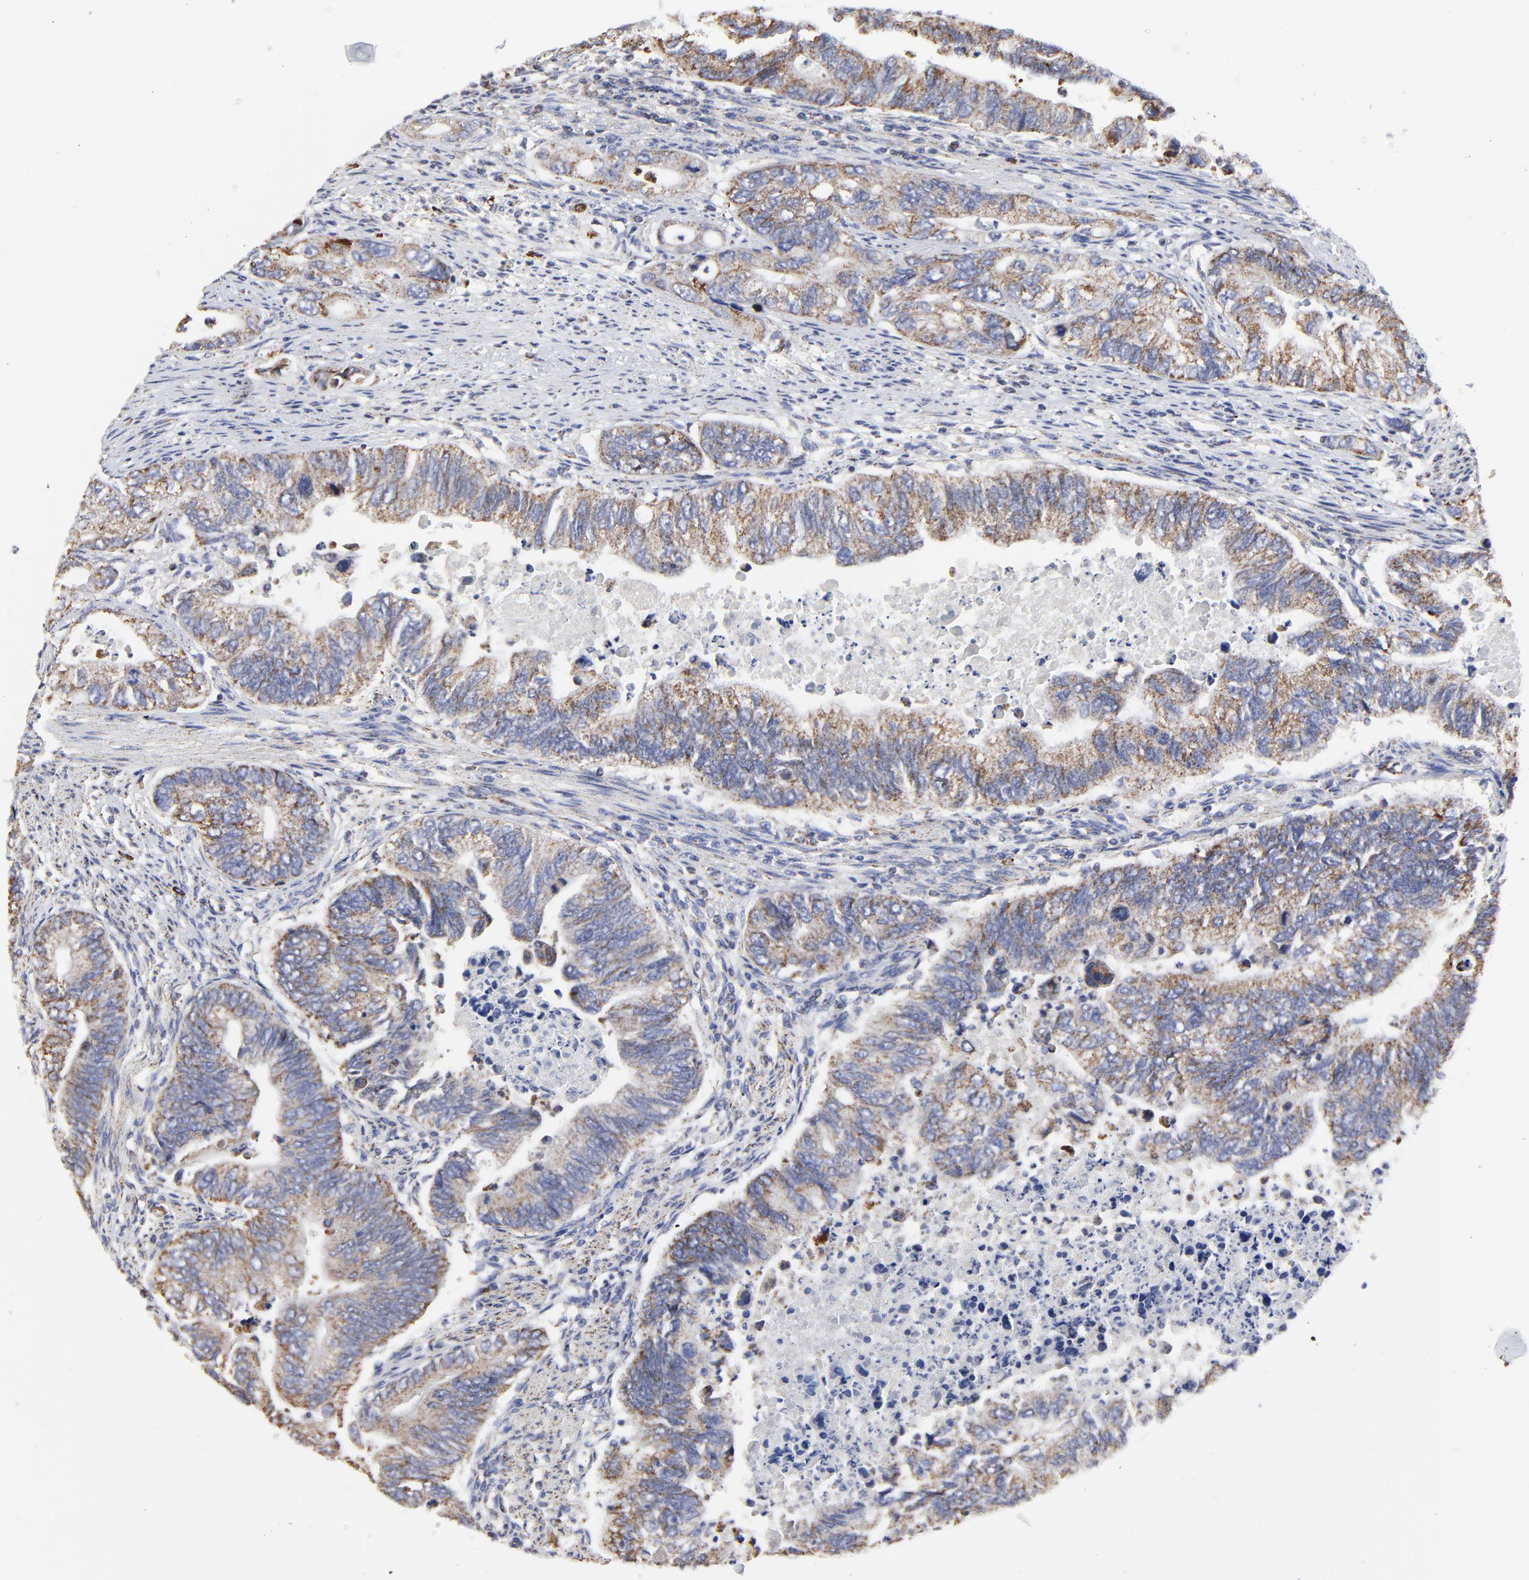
{"staining": {"intensity": "weak", "quantity": ">75%", "location": "cytoplasmic/membranous"}, "tissue": "colorectal cancer", "cell_type": "Tumor cells", "image_type": "cancer", "snomed": [{"axis": "morphology", "description": "Adenocarcinoma, NOS"}, {"axis": "topography", "description": "Colon"}], "caption": "Immunohistochemistry (IHC) histopathology image of neoplastic tissue: adenocarcinoma (colorectal) stained using immunohistochemistry (IHC) displays low levels of weak protein expression localized specifically in the cytoplasmic/membranous of tumor cells, appearing as a cytoplasmic/membranous brown color.", "gene": "PINK1", "patient": {"sex": "female", "age": 11}}